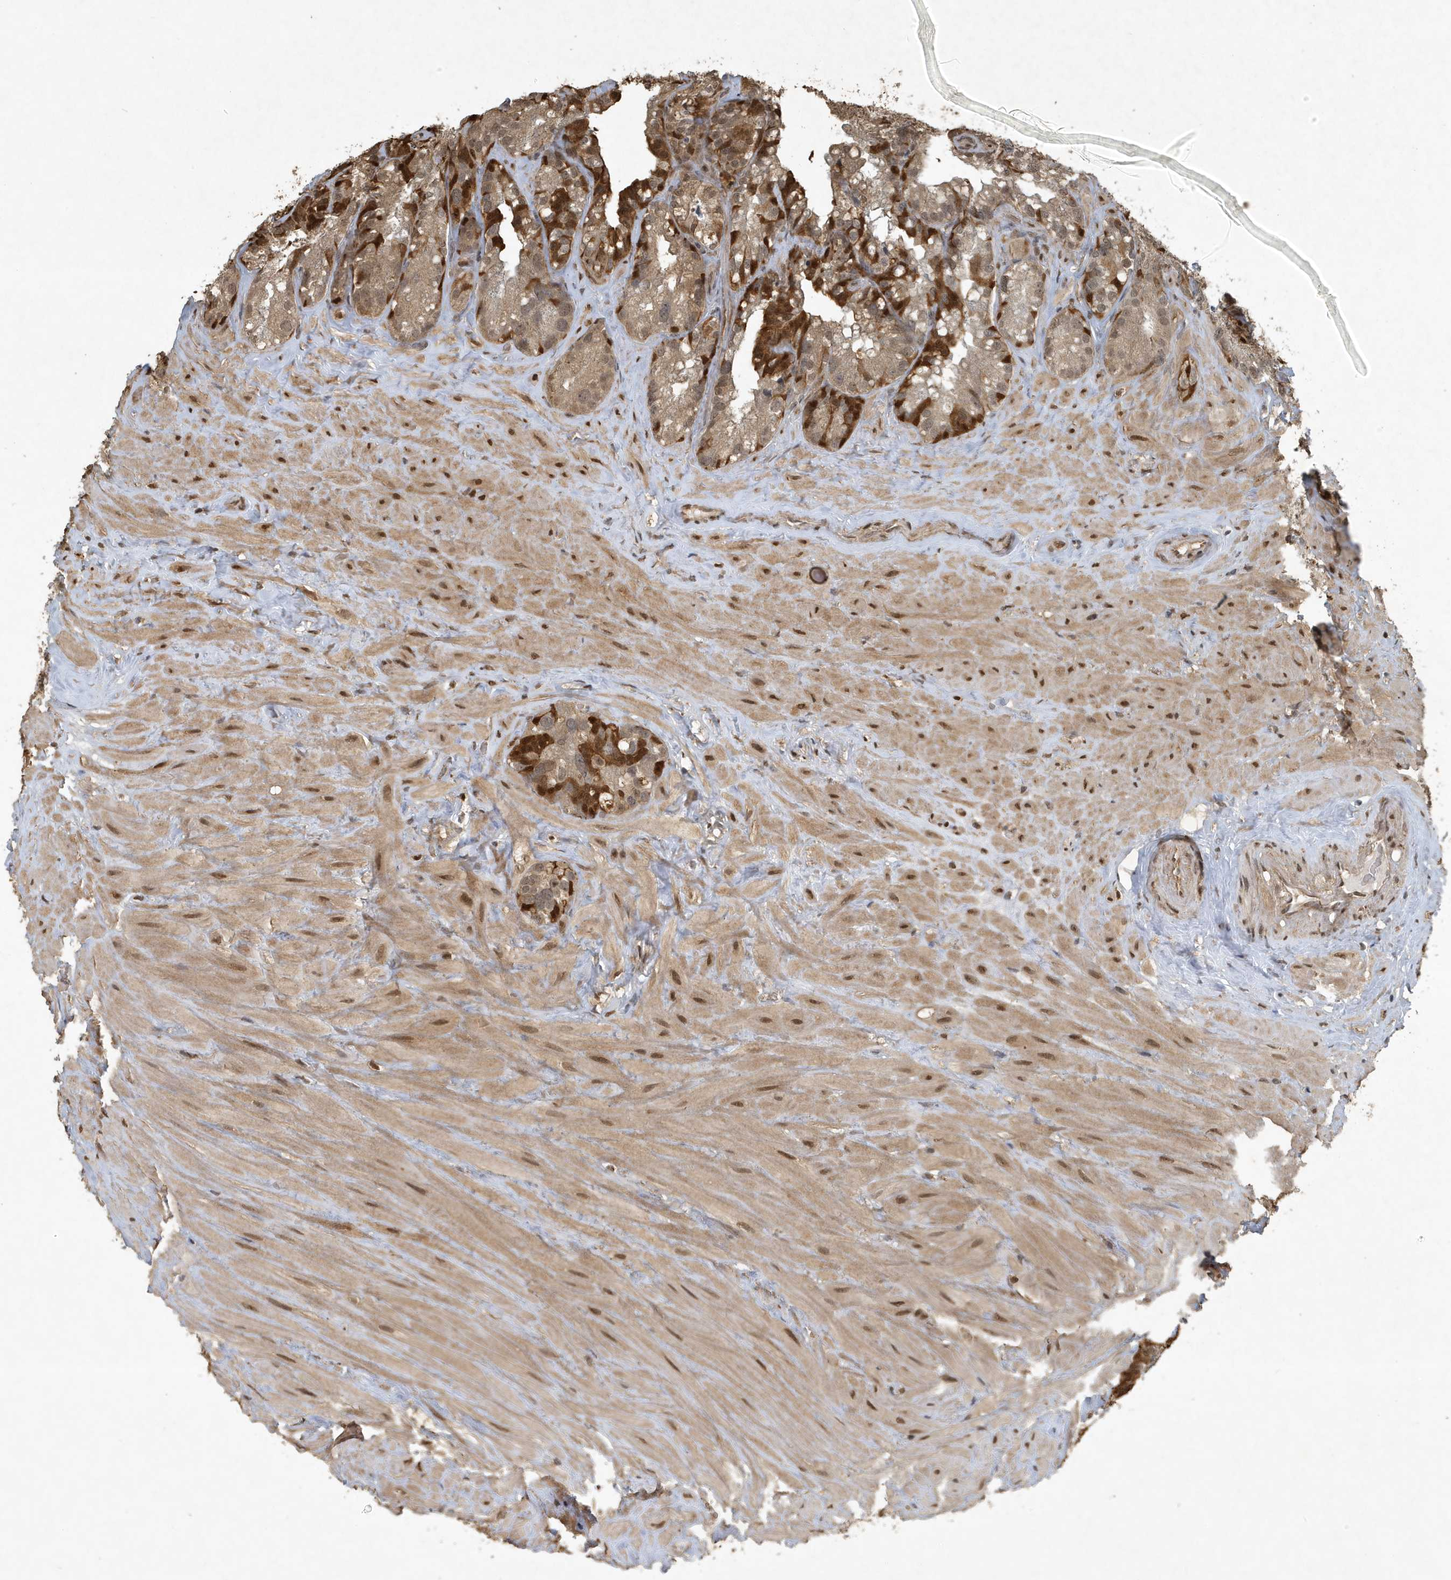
{"staining": {"intensity": "strong", "quantity": "25%-75%", "location": "cytoplasmic/membranous,nuclear"}, "tissue": "seminal vesicle", "cell_type": "Glandular cells", "image_type": "normal", "snomed": [{"axis": "morphology", "description": "Normal tissue, NOS"}, {"axis": "topography", "description": "Prostate"}, {"axis": "topography", "description": "Seminal veicle"}], "caption": "High-power microscopy captured an IHC histopathology image of benign seminal vesicle, revealing strong cytoplasmic/membranous,nuclear positivity in about 25%-75% of glandular cells. (DAB (3,3'-diaminobenzidine) = brown stain, brightfield microscopy at high magnification).", "gene": "HSPA1A", "patient": {"sex": "male", "age": 68}}